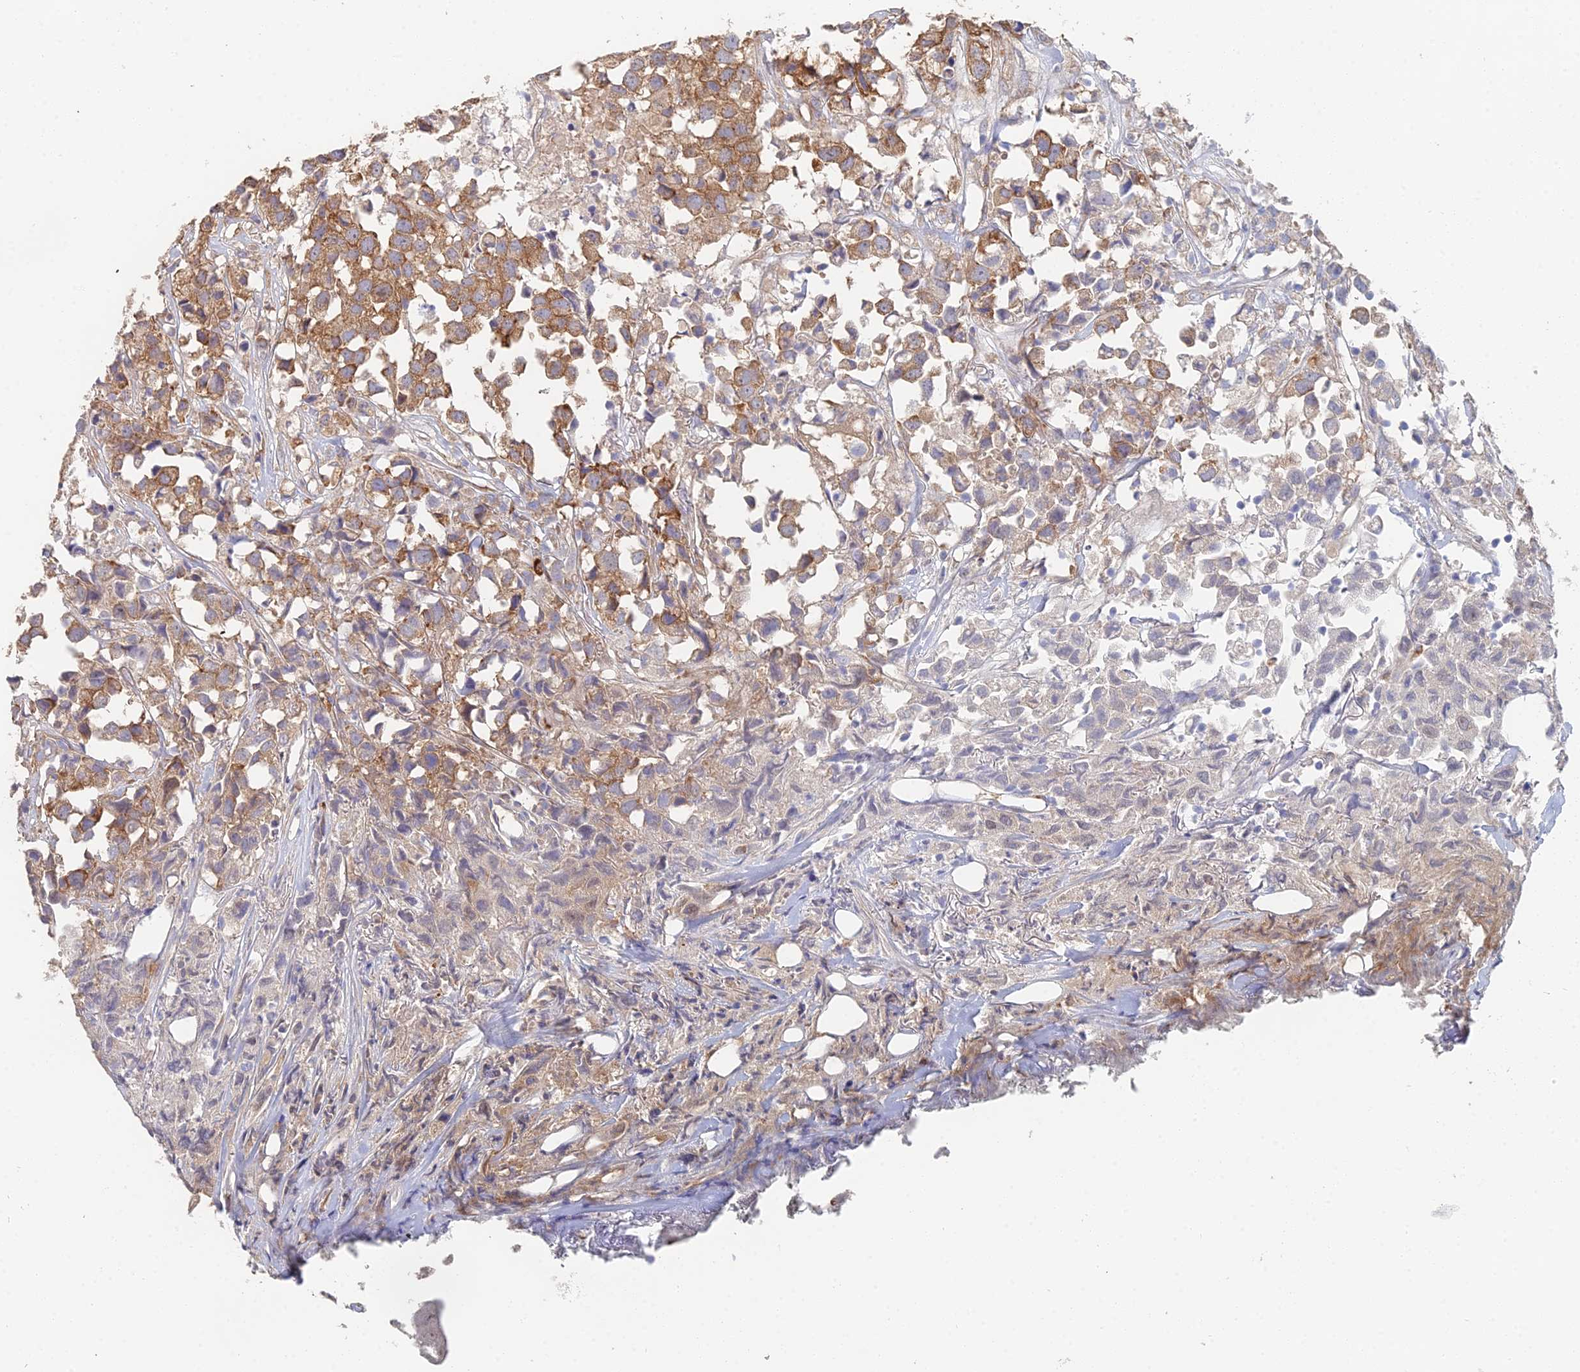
{"staining": {"intensity": "moderate", "quantity": ">75%", "location": "cytoplasmic/membranous"}, "tissue": "urothelial cancer", "cell_type": "Tumor cells", "image_type": "cancer", "snomed": [{"axis": "morphology", "description": "Urothelial carcinoma, High grade"}, {"axis": "topography", "description": "Urinary bladder"}], "caption": "High-power microscopy captured an immunohistochemistry photomicrograph of urothelial carcinoma (high-grade), revealing moderate cytoplasmic/membranous staining in about >75% of tumor cells.", "gene": "ELOF1", "patient": {"sex": "female", "age": 75}}